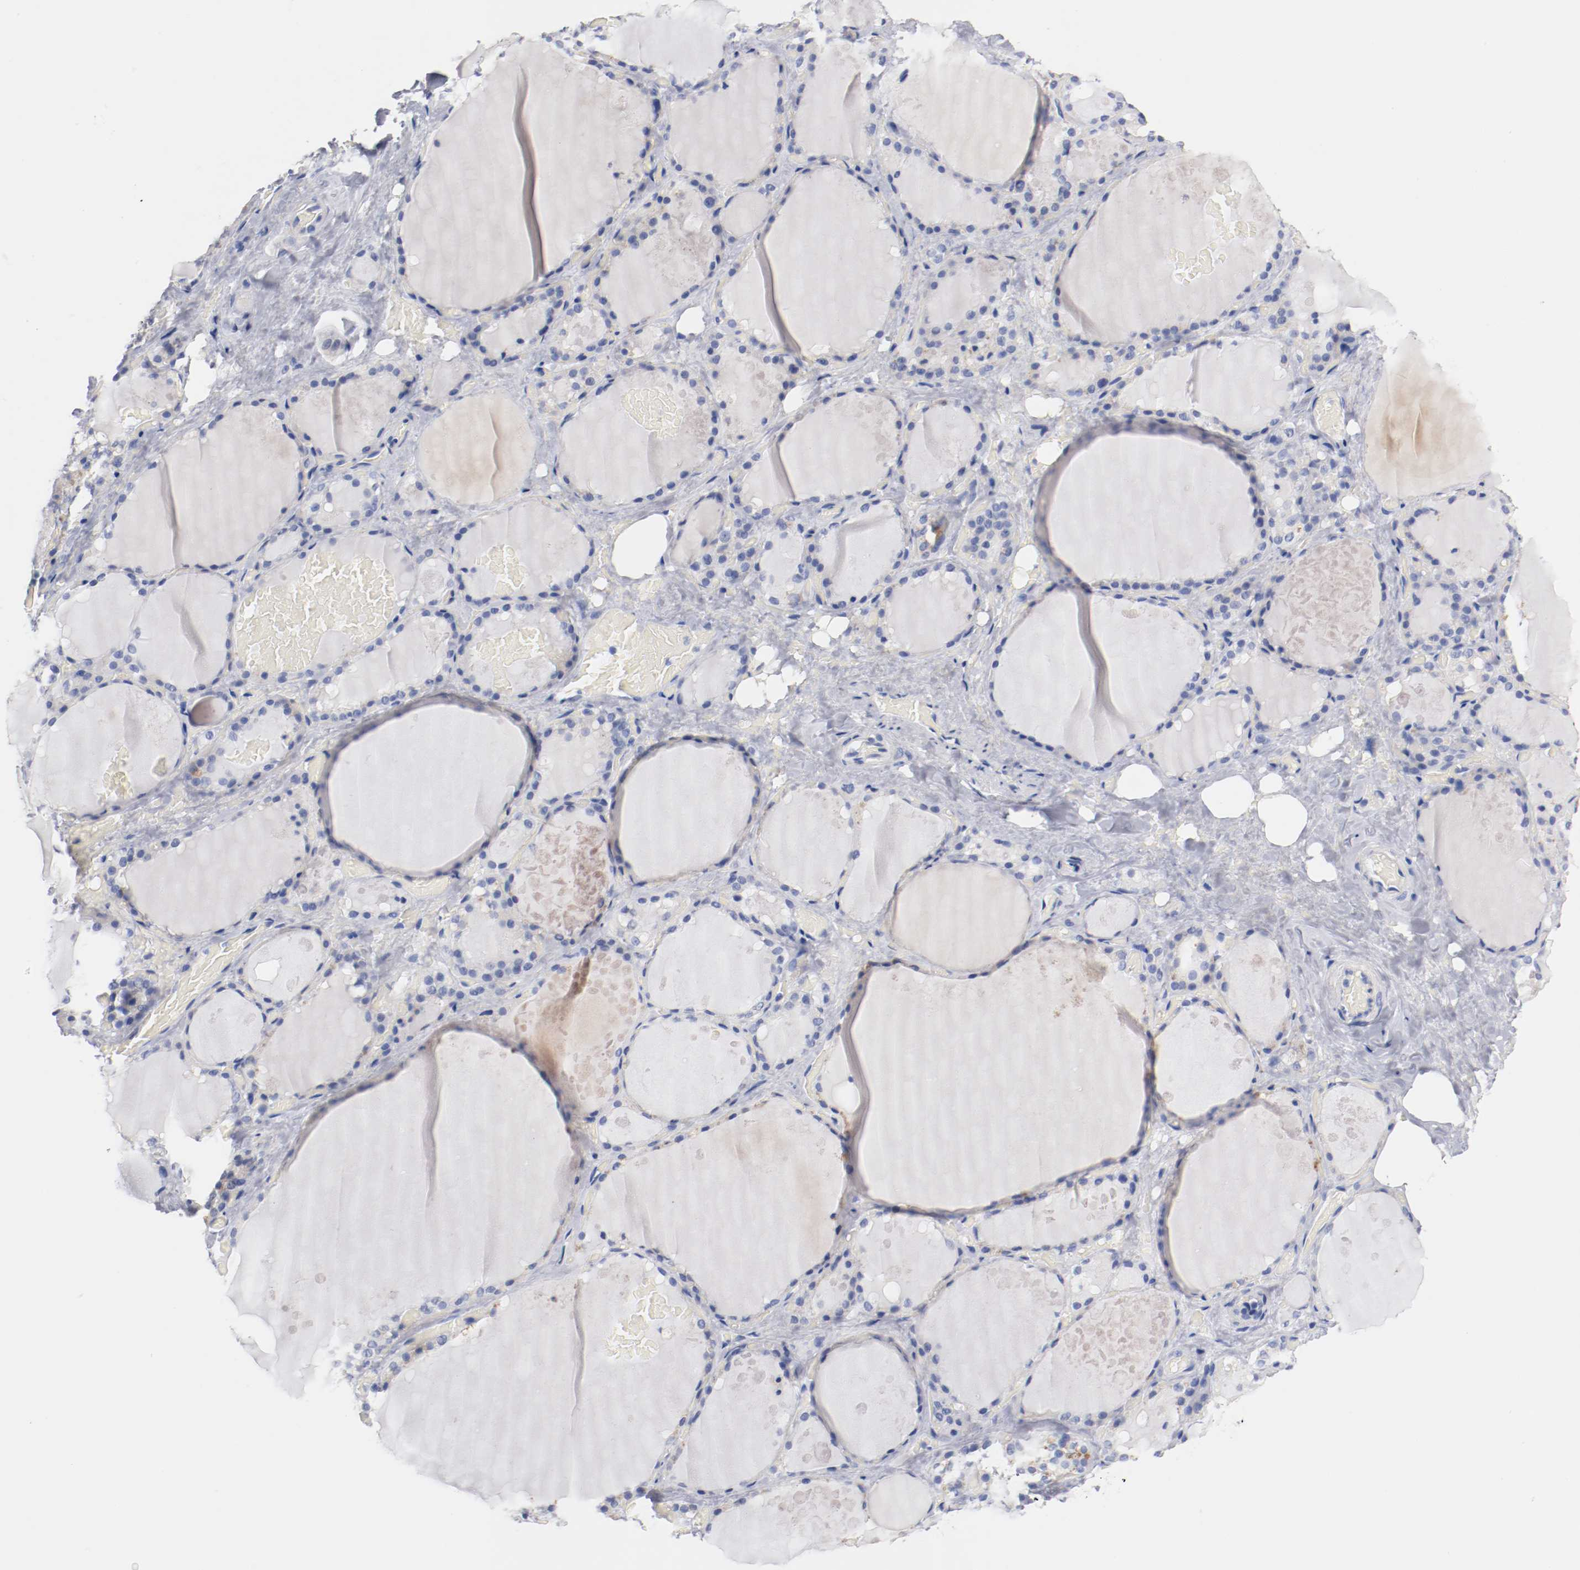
{"staining": {"intensity": "negative", "quantity": "none", "location": "none"}, "tissue": "thyroid gland", "cell_type": "Glandular cells", "image_type": "normal", "snomed": [{"axis": "morphology", "description": "Normal tissue, NOS"}, {"axis": "topography", "description": "Thyroid gland"}], "caption": "A photomicrograph of thyroid gland stained for a protein demonstrates no brown staining in glandular cells.", "gene": "FGFBP1", "patient": {"sex": "male", "age": 61}}